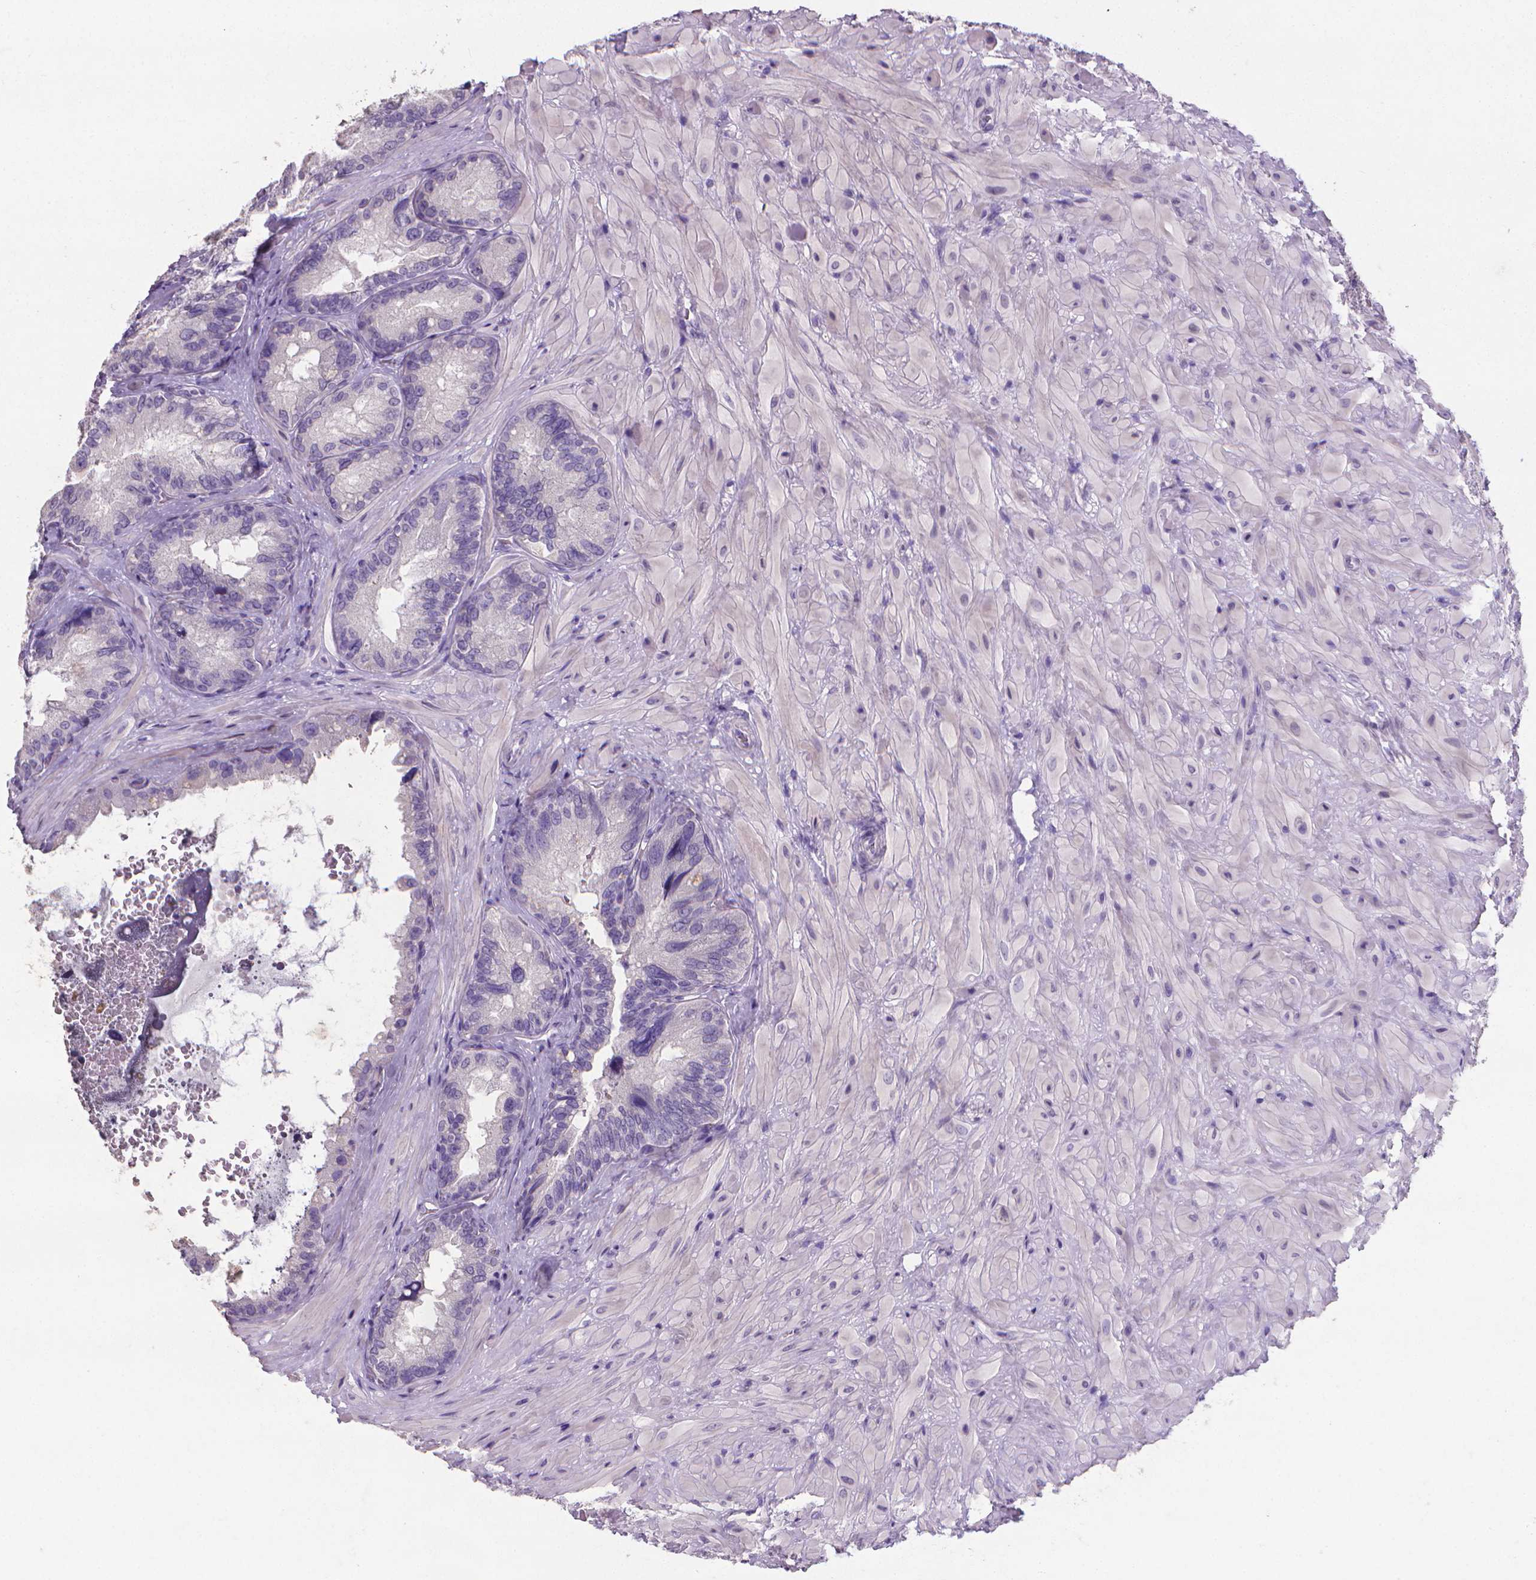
{"staining": {"intensity": "negative", "quantity": "none", "location": "none"}, "tissue": "seminal vesicle", "cell_type": "Glandular cells", "image_type": "normal", "snomed": [{"axis": "morphology", "description": "Normal tissue, NOS"}, {"axis": "topography", "description": "Seminal veicle"}], "caption": "A histopathology image of seminal vesicle stained for a protein displays no brown staining in glandular cells. The staining is performed using DAB brown chromogen with nuclei counter-stained in using hematoxylin.", "gene": "XPNPEP2", "patient": {"sex": "male", "age": 69}}